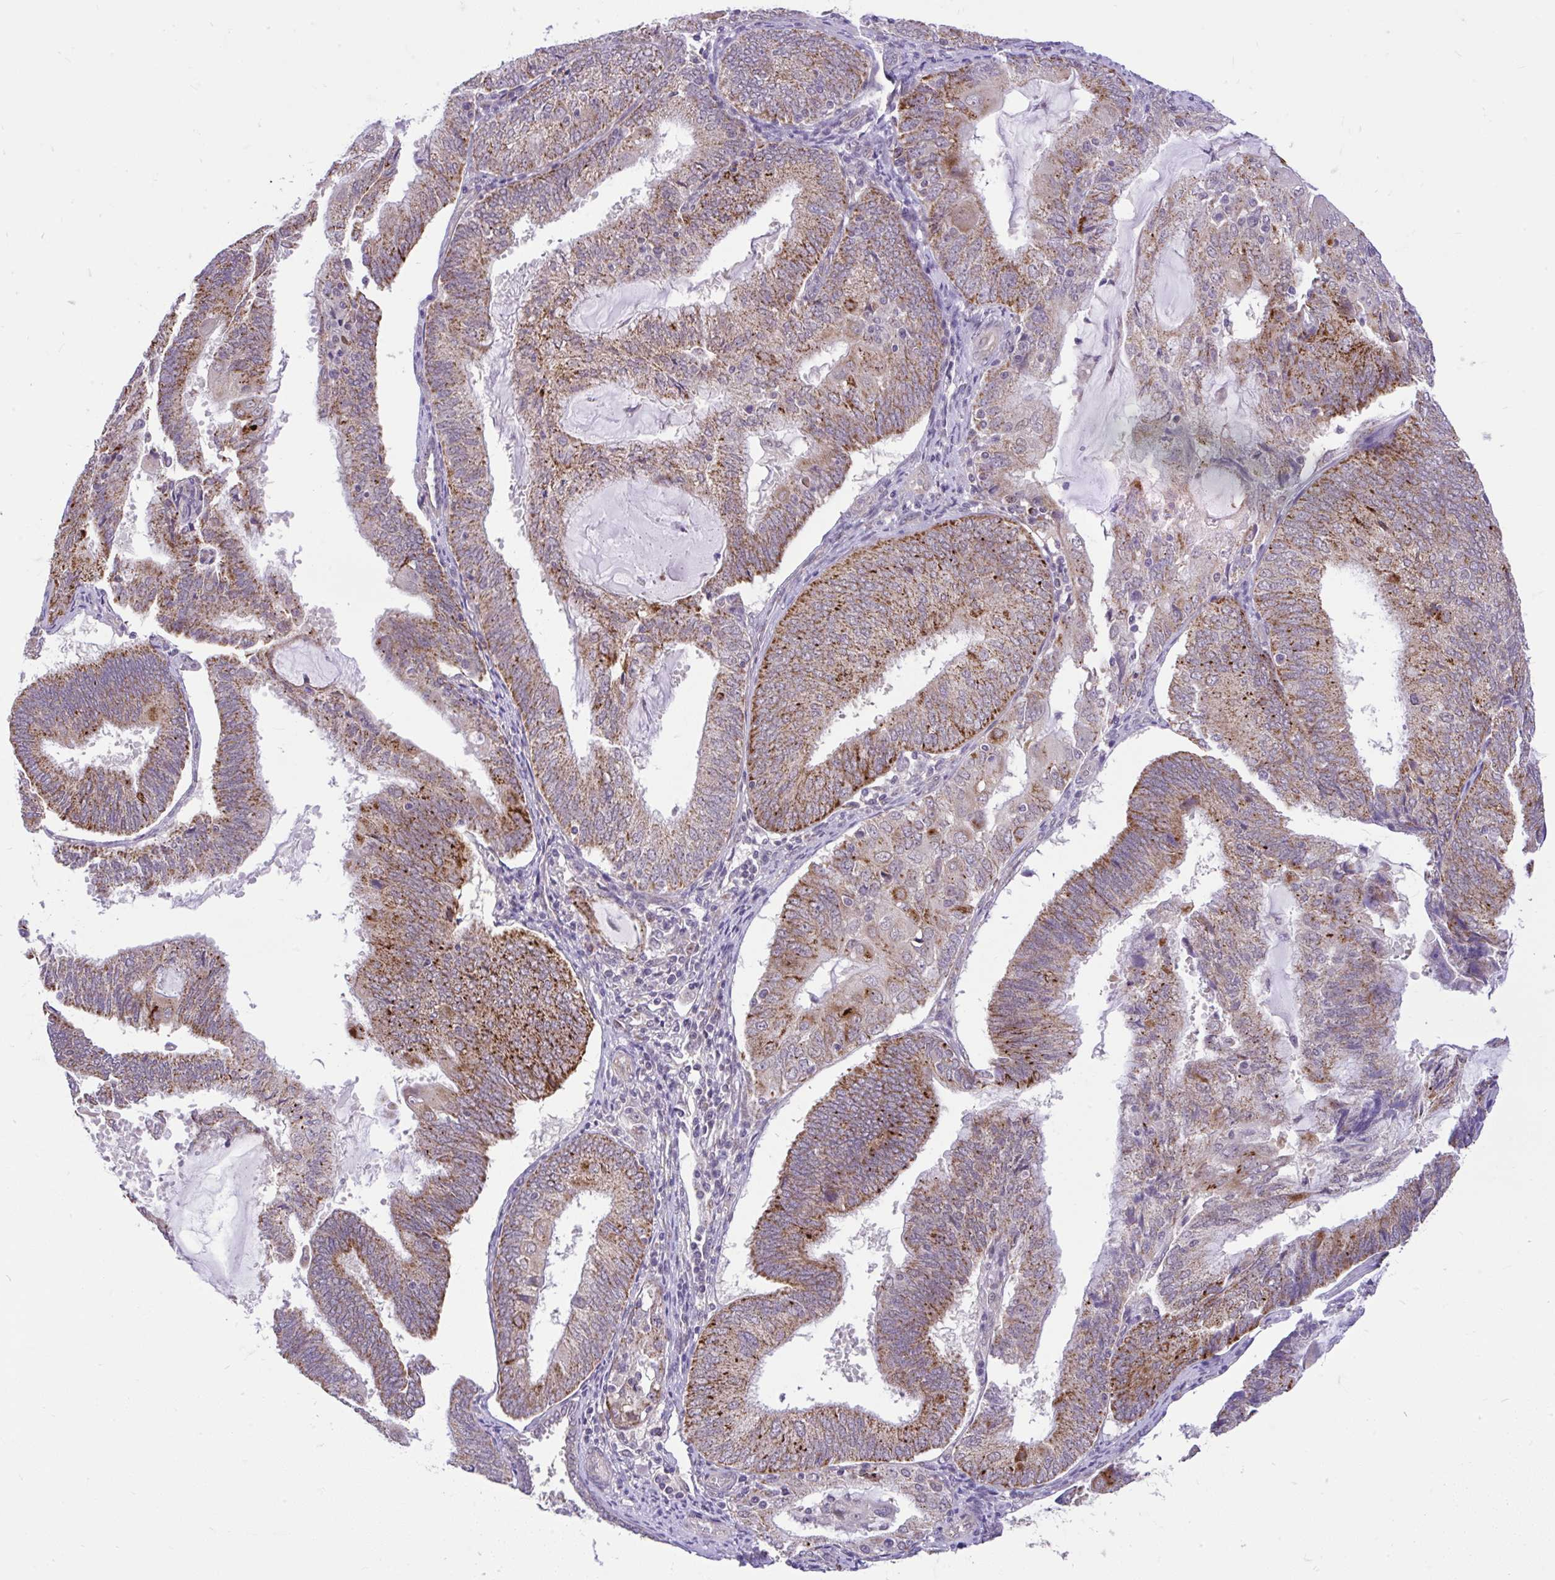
{"staining": {"intensity": "moderate", "quantity": ">75%", "location": "cytoplasmic/membranous"}, "tissue": "endometrial cancer", "cell_type": "Tumor cells", "image_type": "cancer", "snomed": [{"axis": "morphology", "description": "Adenocarcinoma, NOS"}, {"axis": "topography", "description": "Endometrium"}], "caption": "Endometrial cancer (adenocarcinoma) tissue demonstrates moderate cytoplasmic/membranous staining in about >75% of tumor cells Nuclei are stained in blue.", "gene": "PYCR2", "patient": {"sex": "female", "age": 81}}